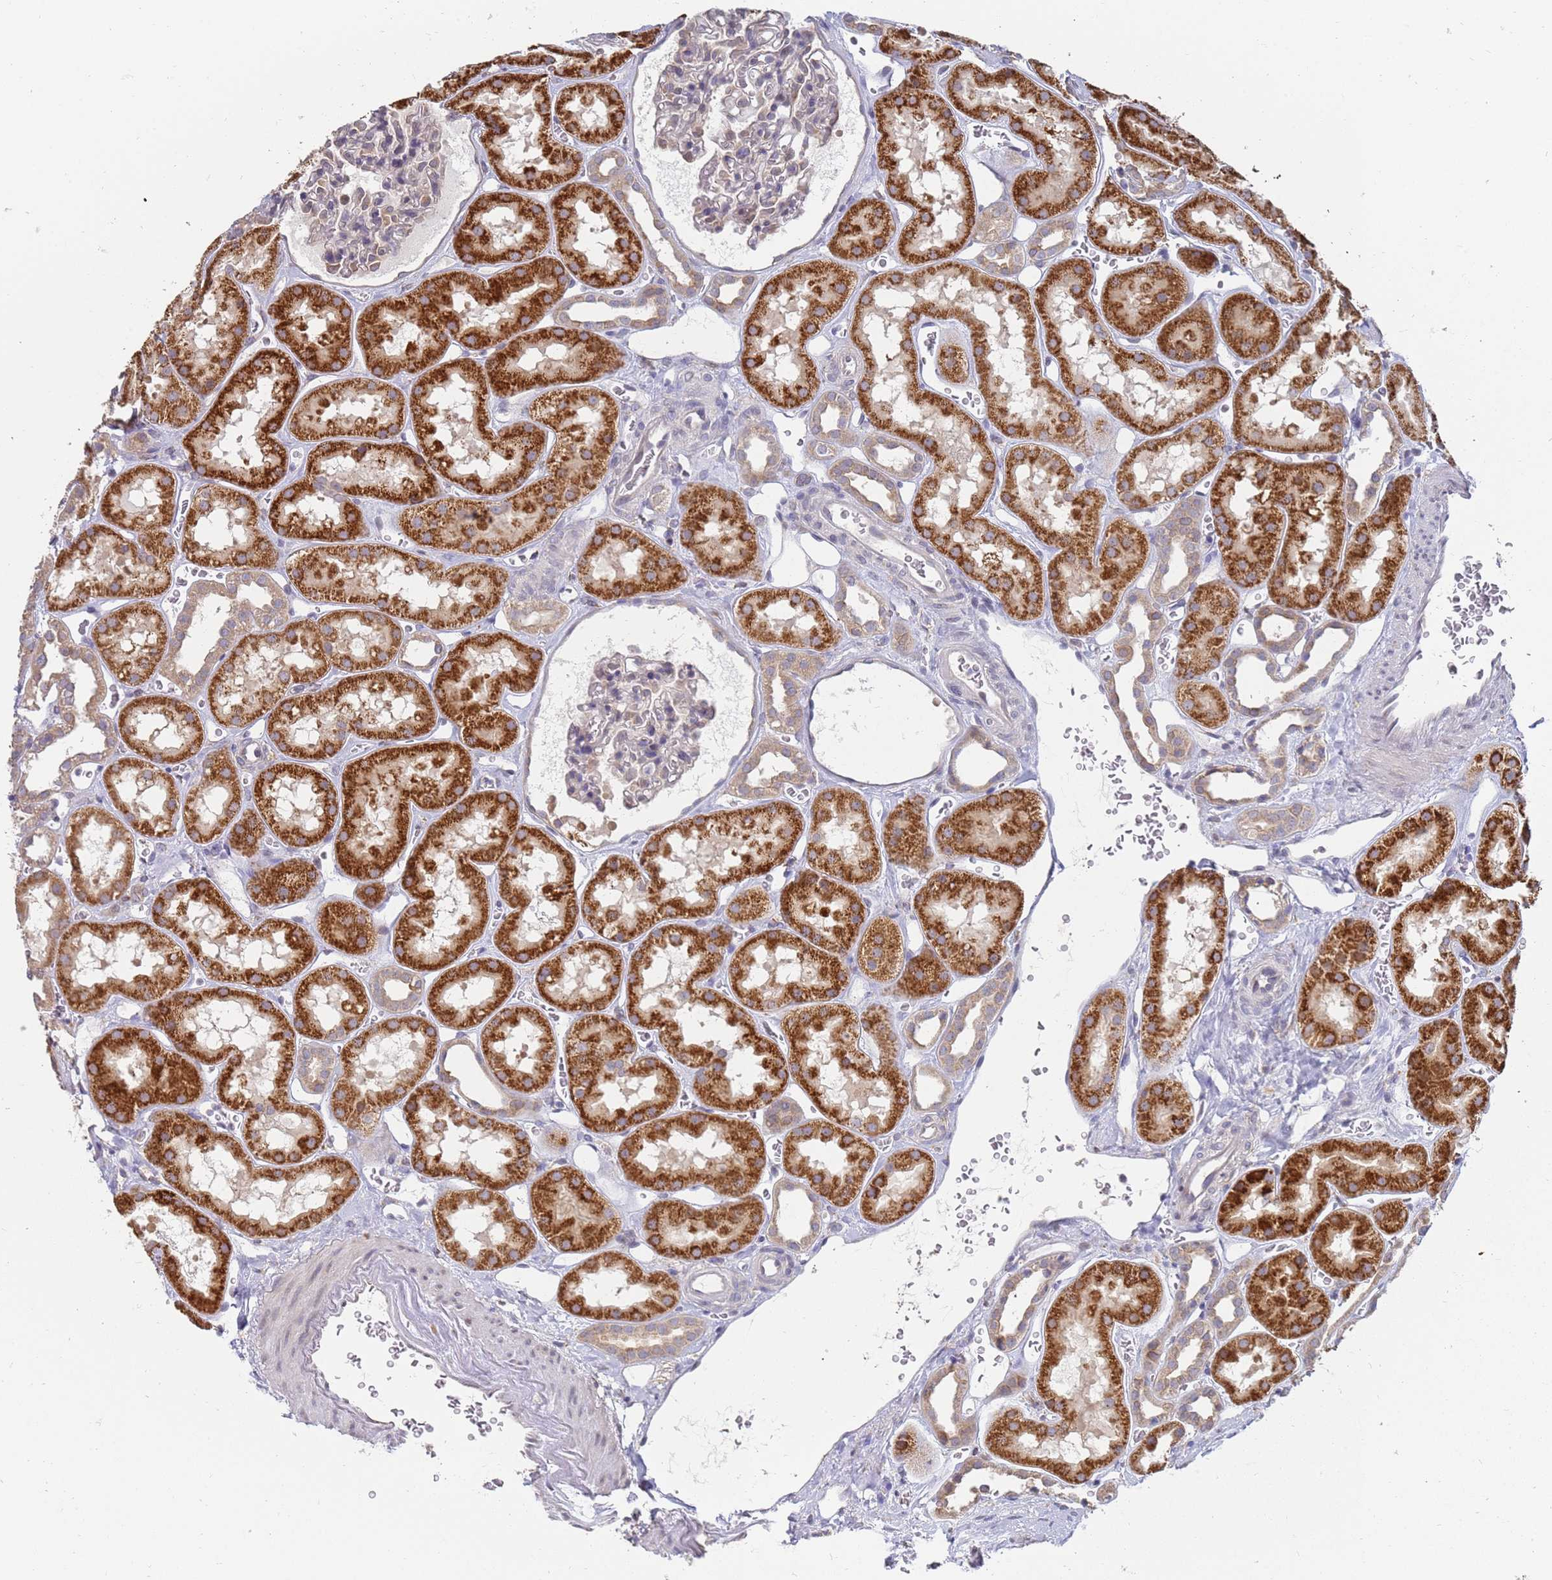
{"staining": {"intensity": "weak", "quantity": "<25%", "location": "cytoplasmic/membranous"}, "tissue": "kidney", "cell_type": "Cells in glomeruli", "image_type": "normal", "snomed": [{"axis": "morphology", "description": "Normal tissue, NOS"}, {"axis": "topography", "description": "Kidney"}], "caption": "IHC photomicrograph of unremarkable human kidney stained for a protein (brown), which demonstrates no staining in cells in glomeruli. The staining is performed using DAB (3,3'-diaminobenzidine) brown chromogen with nuclei counter-stained in using hematoxylin.", "gene": "VRK2", "patient": {"sex": "female", "age": 41}}